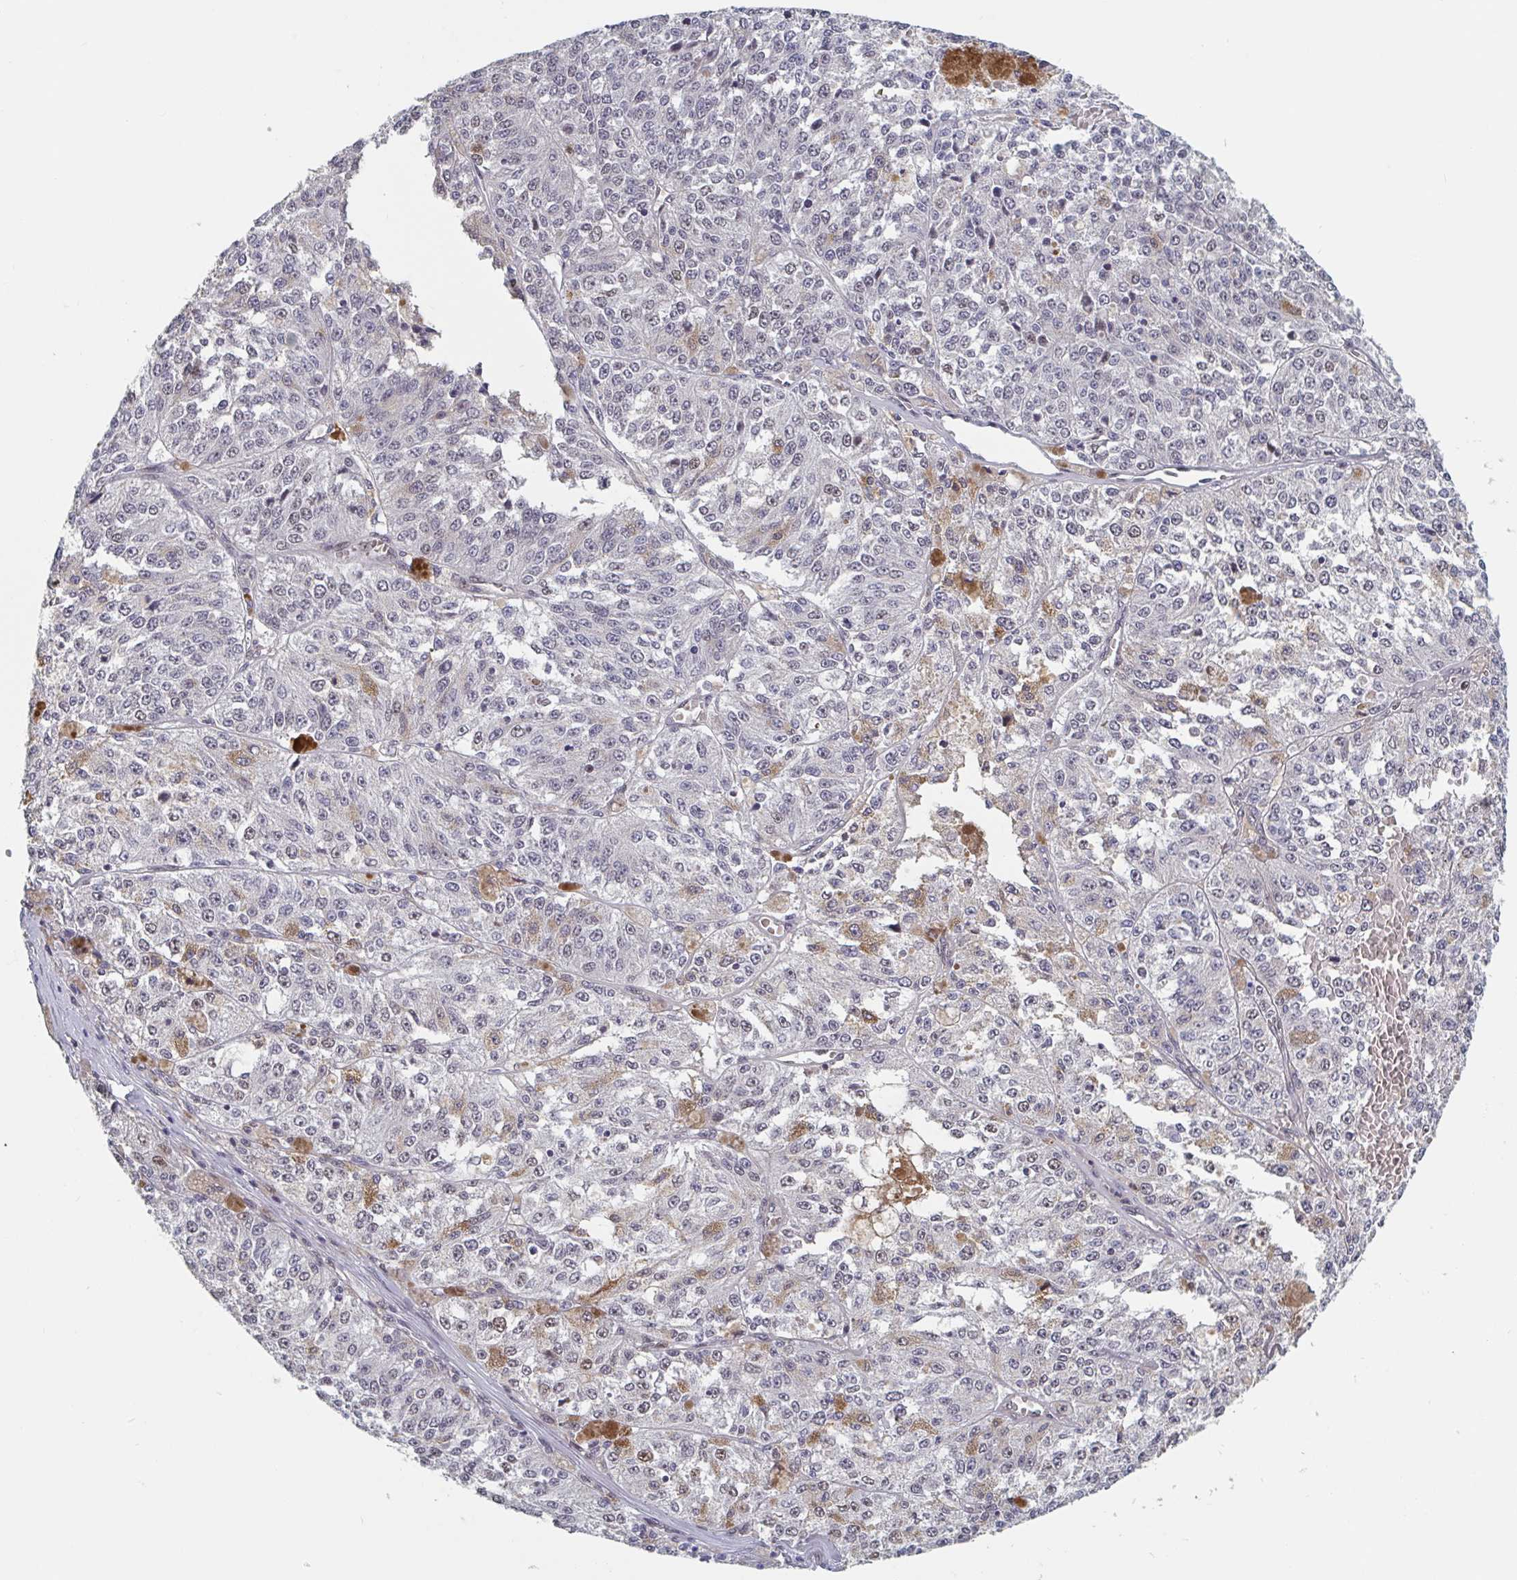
{"staining": {"intensity": "moderate", "quantity": "<25%", "location": "nuclear"}, "tissue": "melanoma", "cell_type": "Tumor cells", "image_type": "cancer", "snomed": [{"axis": "morphology", "description": "Malignant melanoma, Metastatic site"}, {"axis": "topography", "description": "Lymph node"}], "caption": "Melanoma was stained to show a protein in brown. There is low levels of moderate nuclear expression in about <25% of tumor cells.", "gene": "BCL7B", "patient": {"sex": "female", "age": 64}}